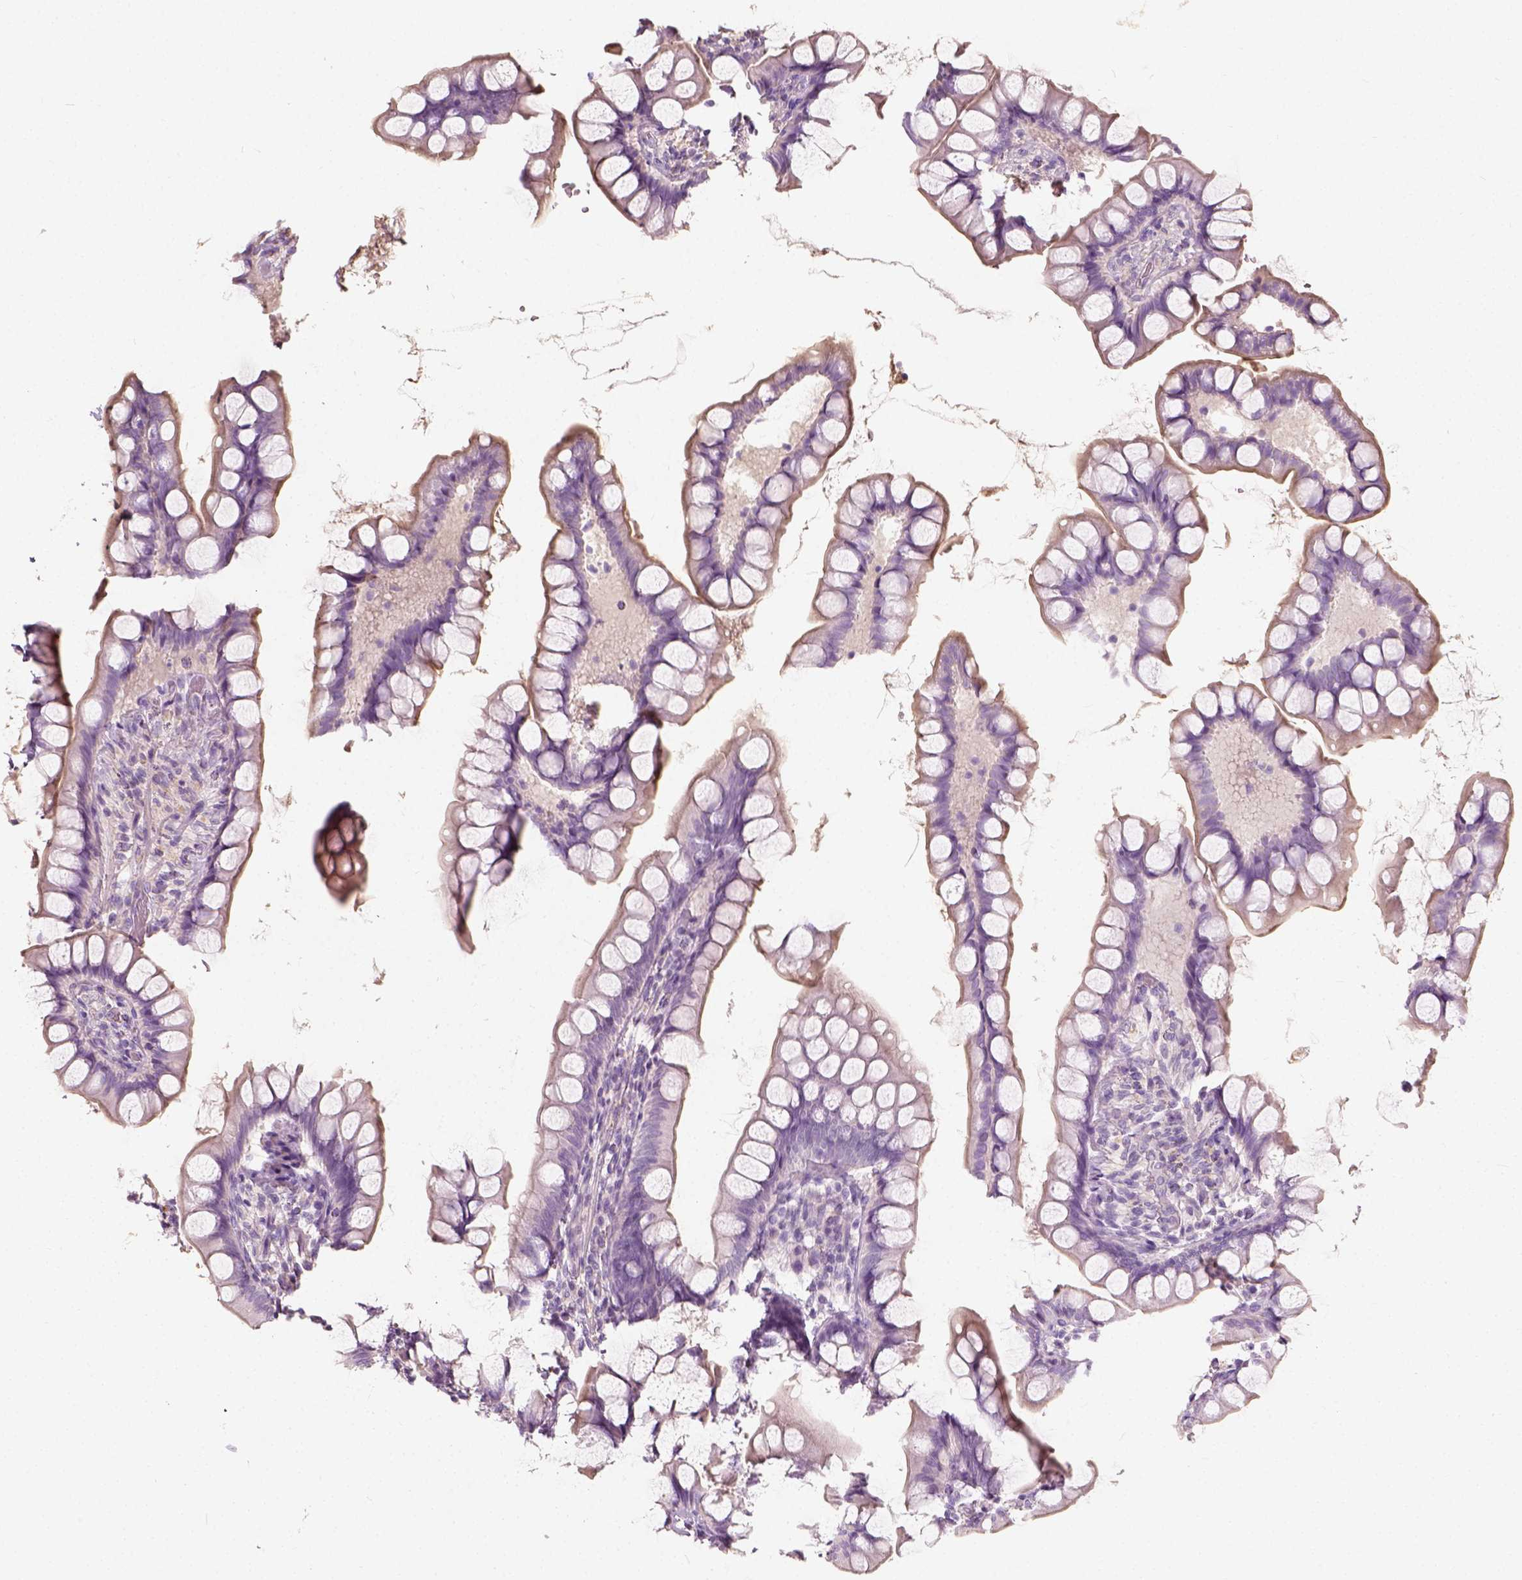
{"staining": {"intensity": "negative", "quantity": "none", "location": "none"}, "tissue": "small intestine", "cell_type": "Glandular cells", "image_type": "normal", "snomed": [{"axis": "morphology", "description": "Normal tissue, NOS"}, {"axis": "topography", "description": "Small intestine"}], "caption": "Small intestine stained for a protein using immunohistochemistry demonstrates no positivity glandular cells.", "gene": "DHCR24", "patient": {"sex": "male", "age": 70}}